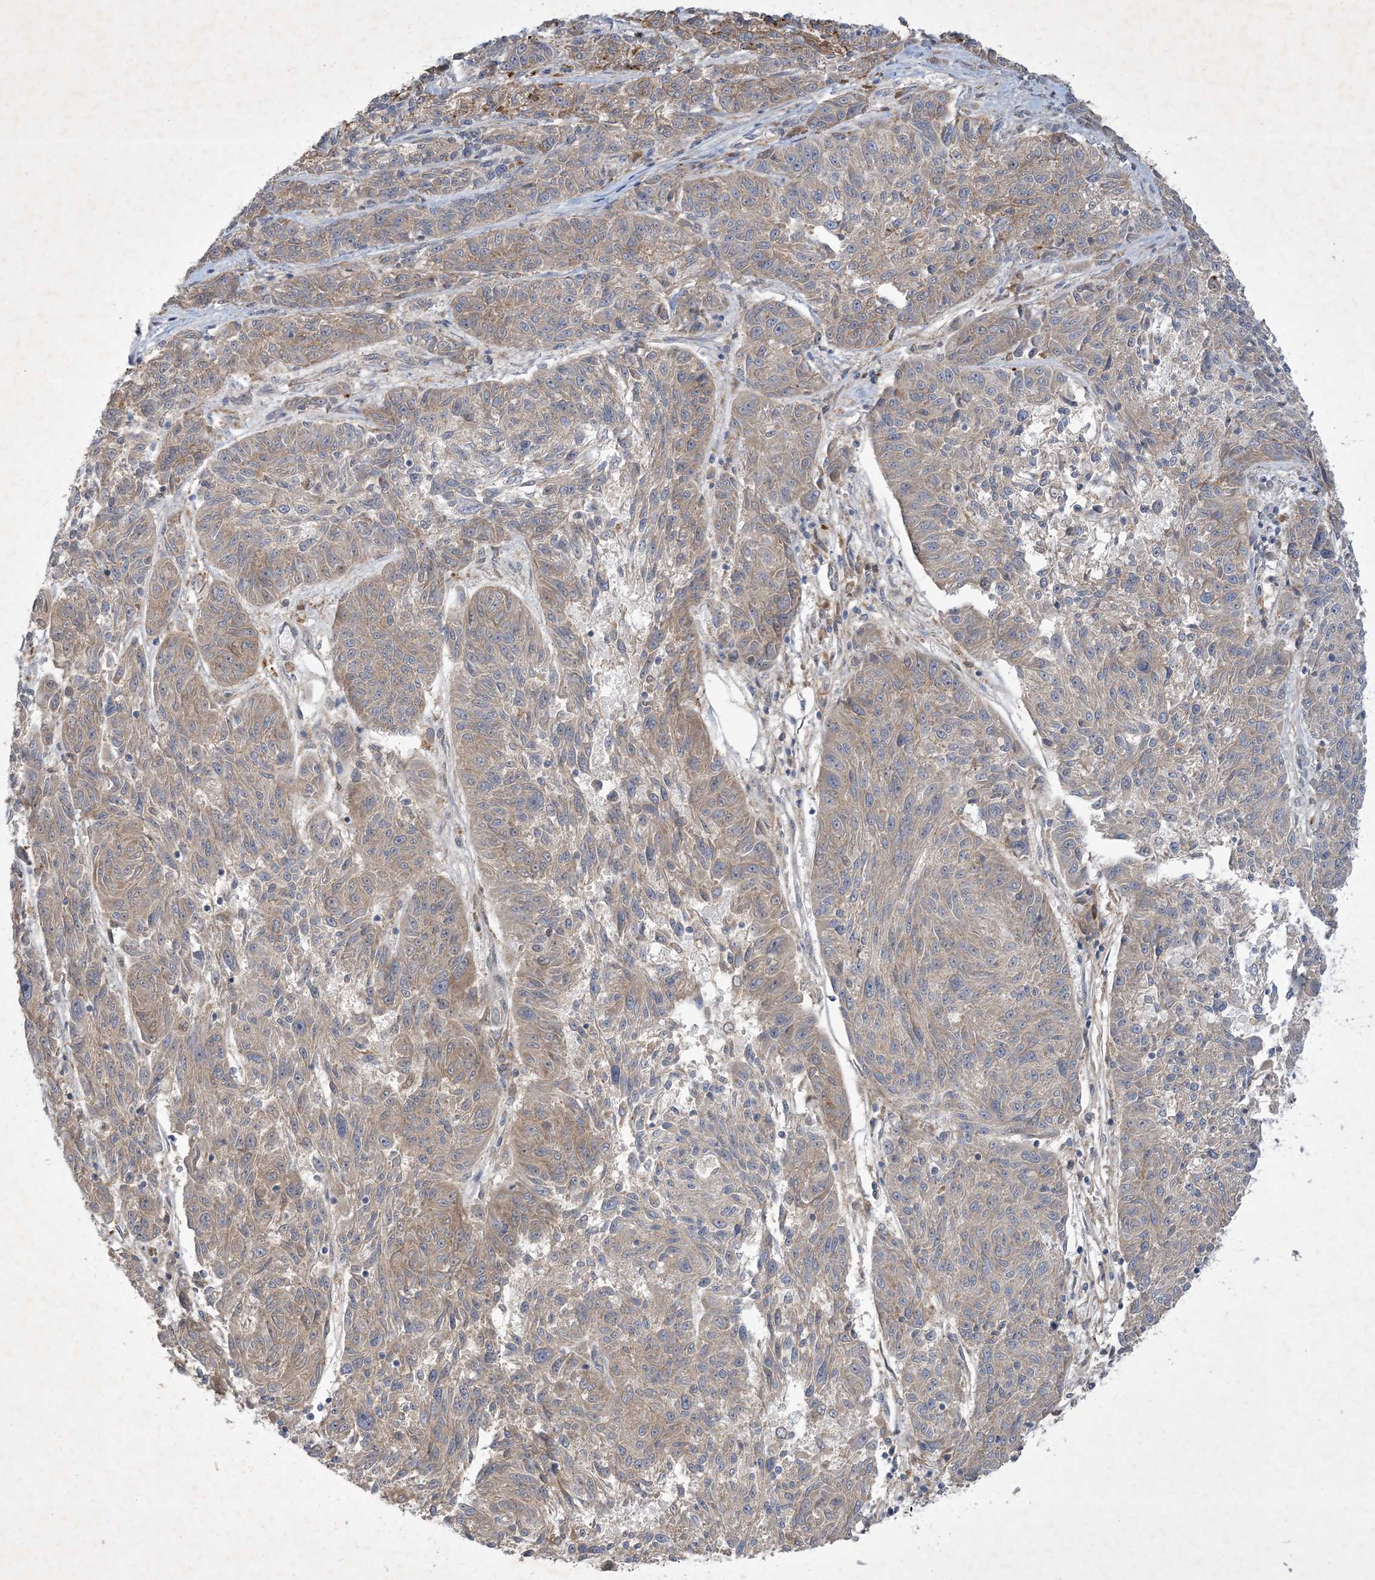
{"staining": {"intensity": "weak", "quantity": "25%-75%", "location": "cytoplasmic/membranous"}, "tissue": "melanoma", "cell_type": "Tumor cells", "image_type": "cancer", "snomed": [{"axis": "morphology", "description": "Malignant melanoma, NOS"}, {"axis": "topography", "description": "Skin"}], "caption": "About 25%-75% of tumor cells in human melanoma demonstrate weak cytoplasmic/membranous protein positivity as visualized by brown immunohistochemical staining.", "gene": "MRPS18A", "patient": {"sex": "male", "age": 53}}